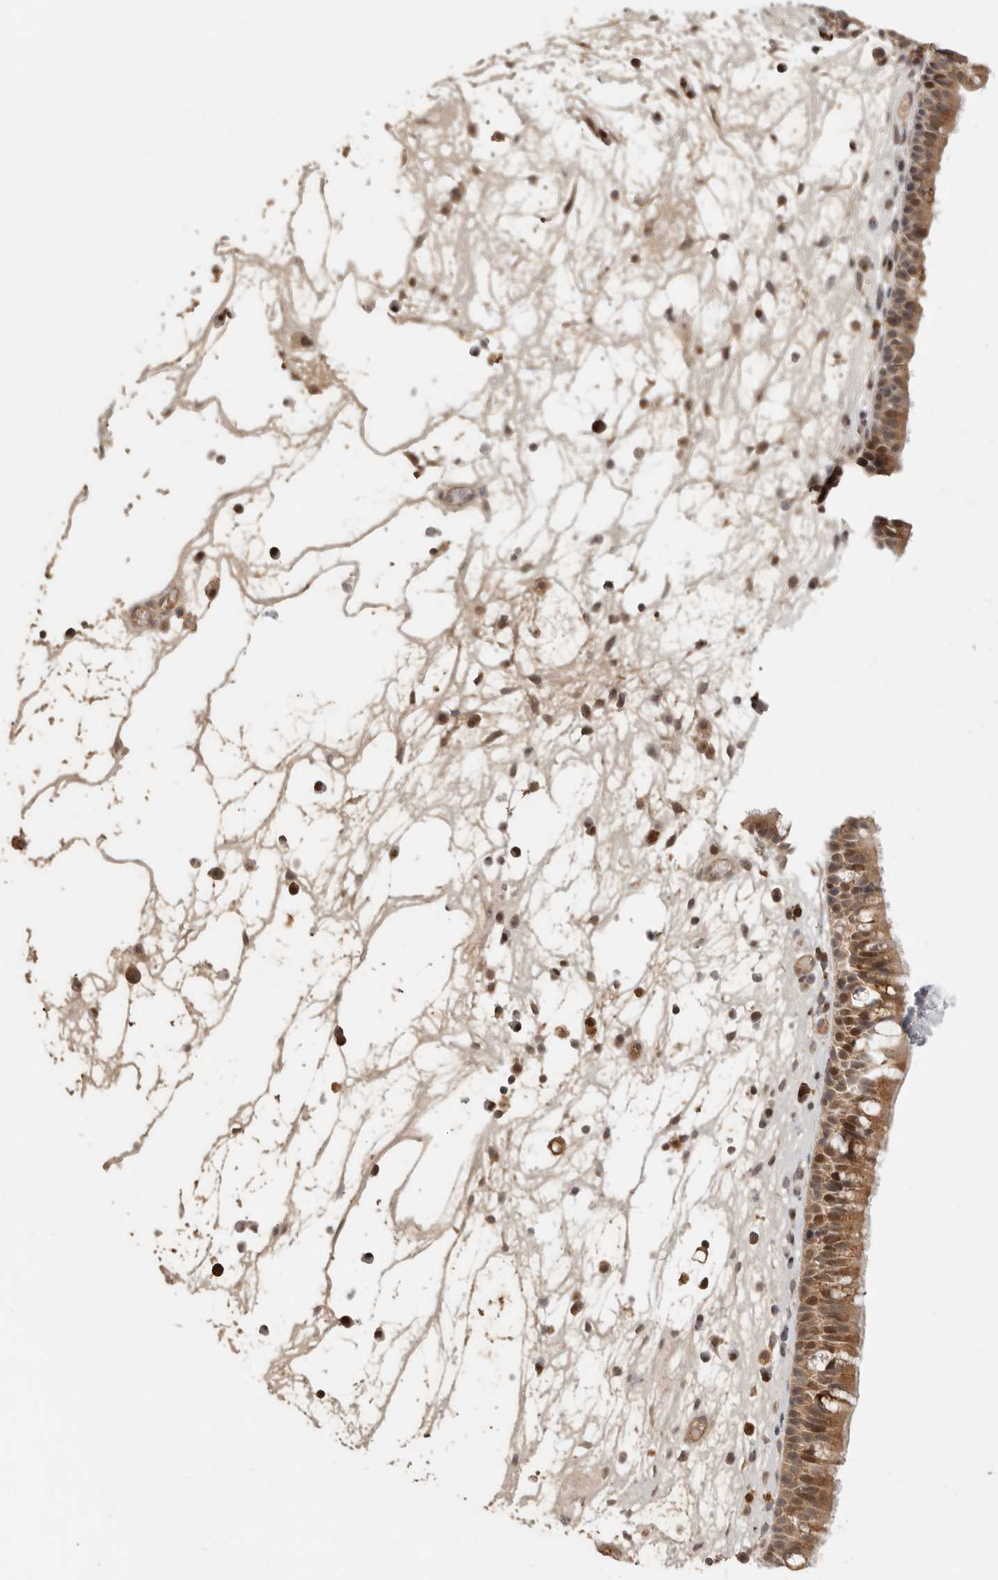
{"staining": {"intensity": "moderate", "quantity": ">75%", "location": "cytoplasmic/membranous,nuclear"}, "tissue": "nasopharynx", "cell_type": "Respiratory epithelial cells", "image_type": "normal", "snomed": [{"axis": "morphology", "description": "Normal tissue, NOS"}, {"axis": "morphology", "description": "Inflammation, NOS"}, {"axis": "morphology", "description": "Malignant melanoma, Metastatic site"}, {"axis": "topography", "description": "Nasopharynx"}], "caption": "Brown immunohistochemical staining in benign nasopharynx demonstrates moderate cytoplasmic/membranous,nuclear expression in about >75% of respiratory epithelial cells.", "gene": "PSMA5", "patient": {"sex": "male", "age": 70}}